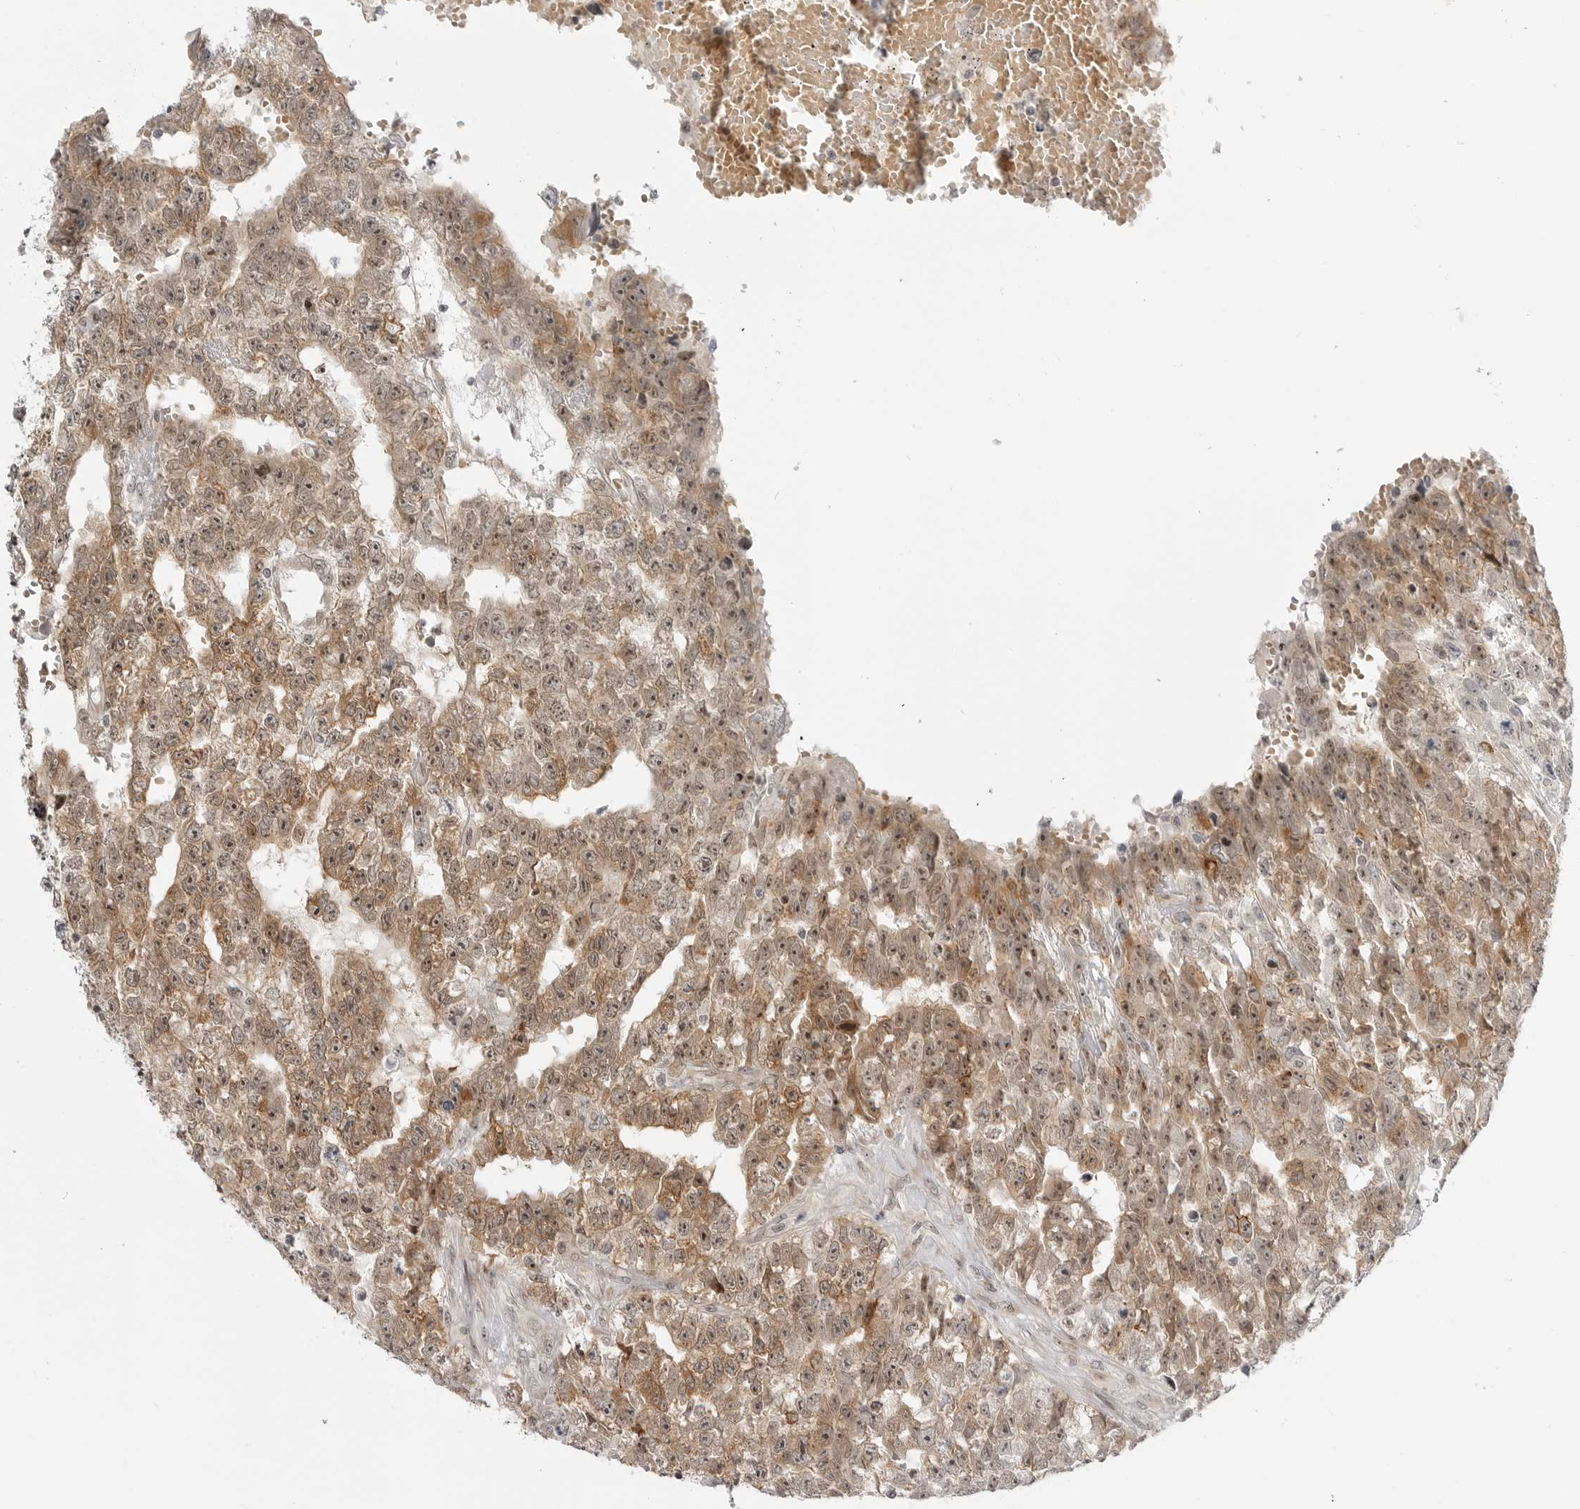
{"staining": {"intensity": "moderate", "quantity": ">75%", "location": "cytoplasmic/membranous,nuclear"}, "tissue": "testis cancer", "cell_type": "Tumor cells", "image_type": "cancer", "snomed": [{"axis": "morphology", "description": "Carcinoma, Embryonal, NOS"}, {"axis": "topography", "description": "Testis"}], "caption": "Testis cancer stained with DAB (3,3'-diaminobenzidine) immunohistochemistry (IHC) reveals medium levels of moderate cytoplasmic/membranous and nuclear positivity in approximately >75% of tumor cells.", "gene": "CEP295NL", "patient": {"sex": "male", "age": 25}}